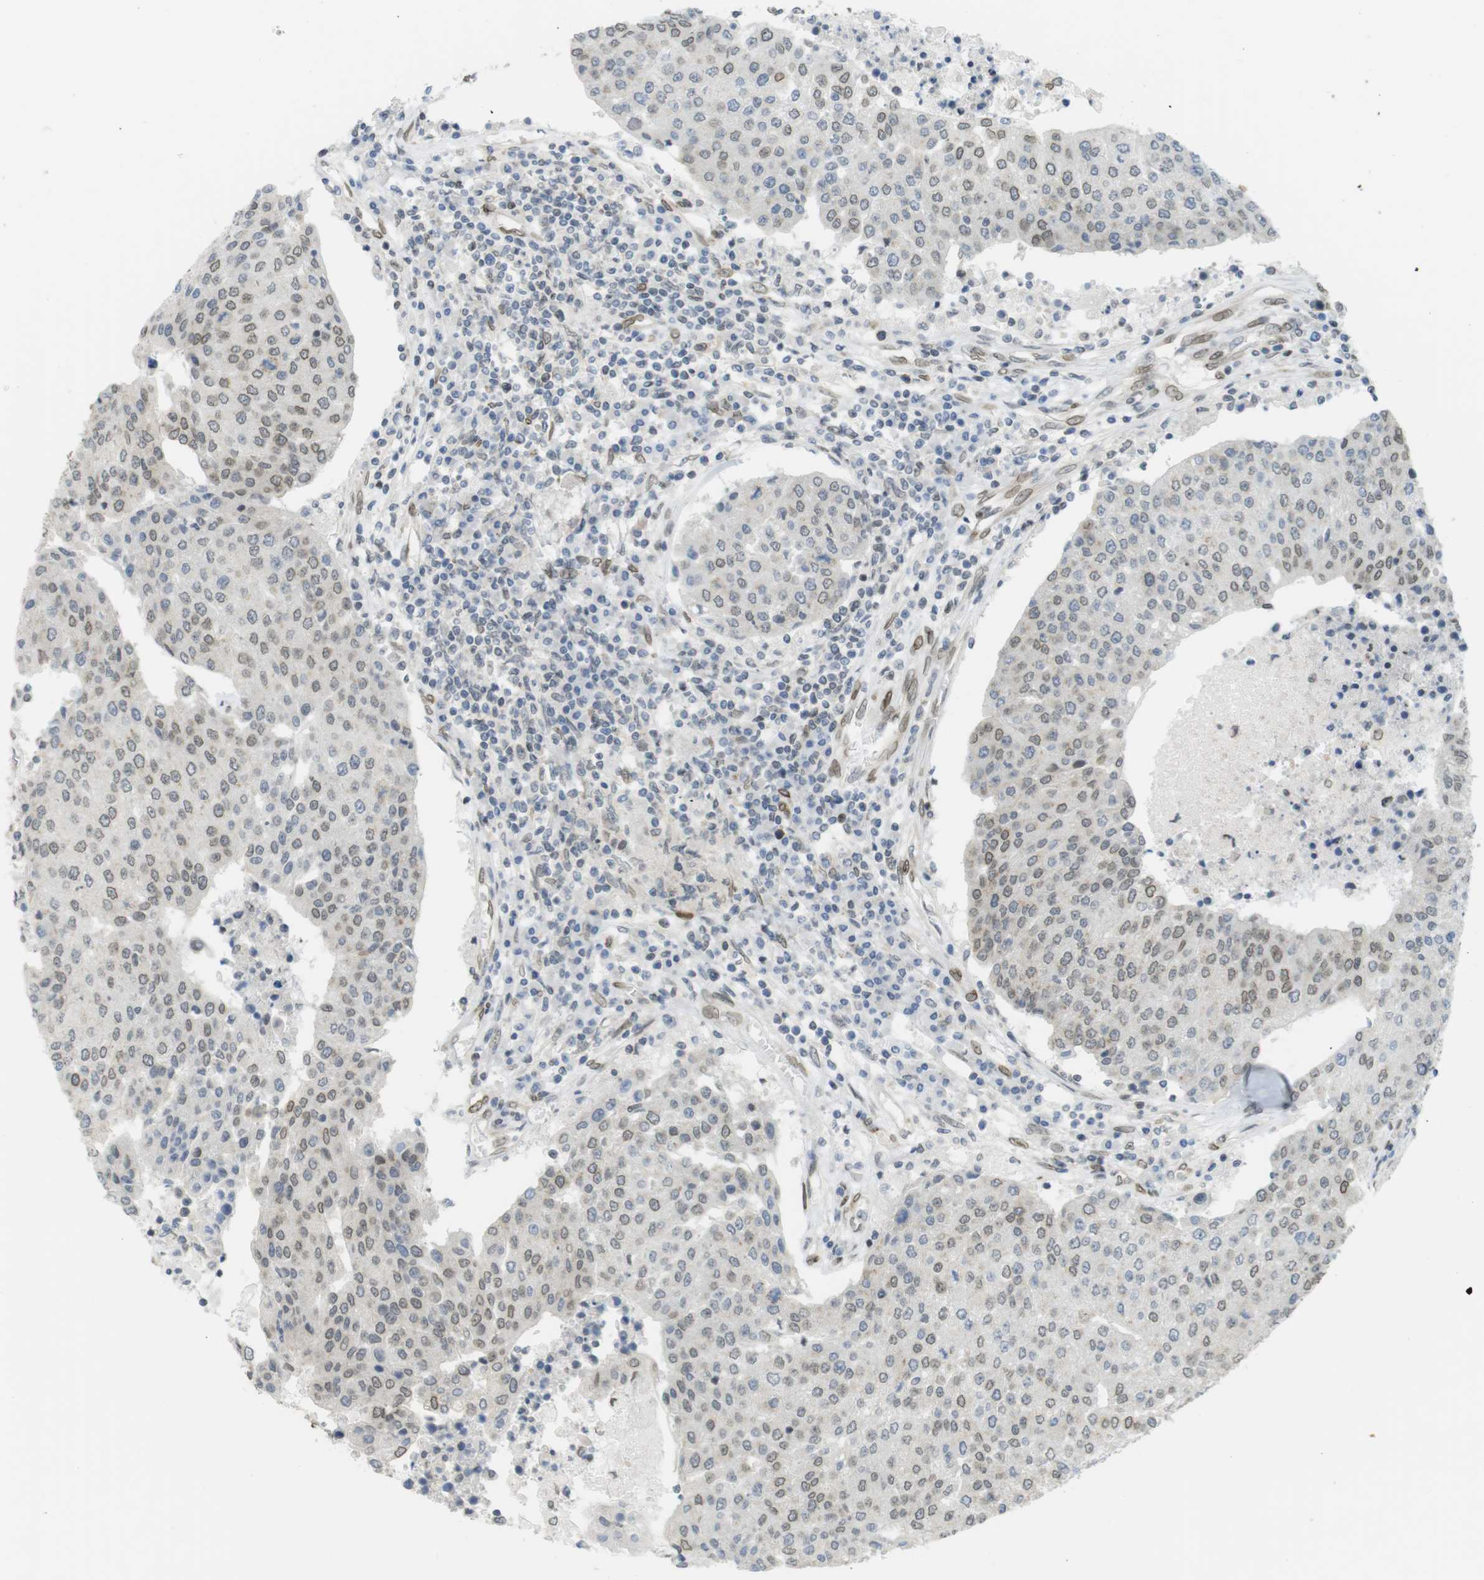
{"staining": {"intensity": "moderate", "quantity": ">75%", "location": "cytoplasmic/membranous,nuclear"}, "tissue": "urothelial cancer", "cell_type": "Tumor cells", "image_type": "cancer", "snomed": [{"axis": "morphology", "description": "Urothelial carcinoma, High grade"}, {"axis": "topography", "description": "Urinary bladder"}], "caption": "An image of human urothelial cancer stained for a protein displays moderate cytoplasmic/membranous and nuclear brown staining in tumor cells.", "gene": "ARL6IP6", "patient": {"sex": "female", "age": 85}}